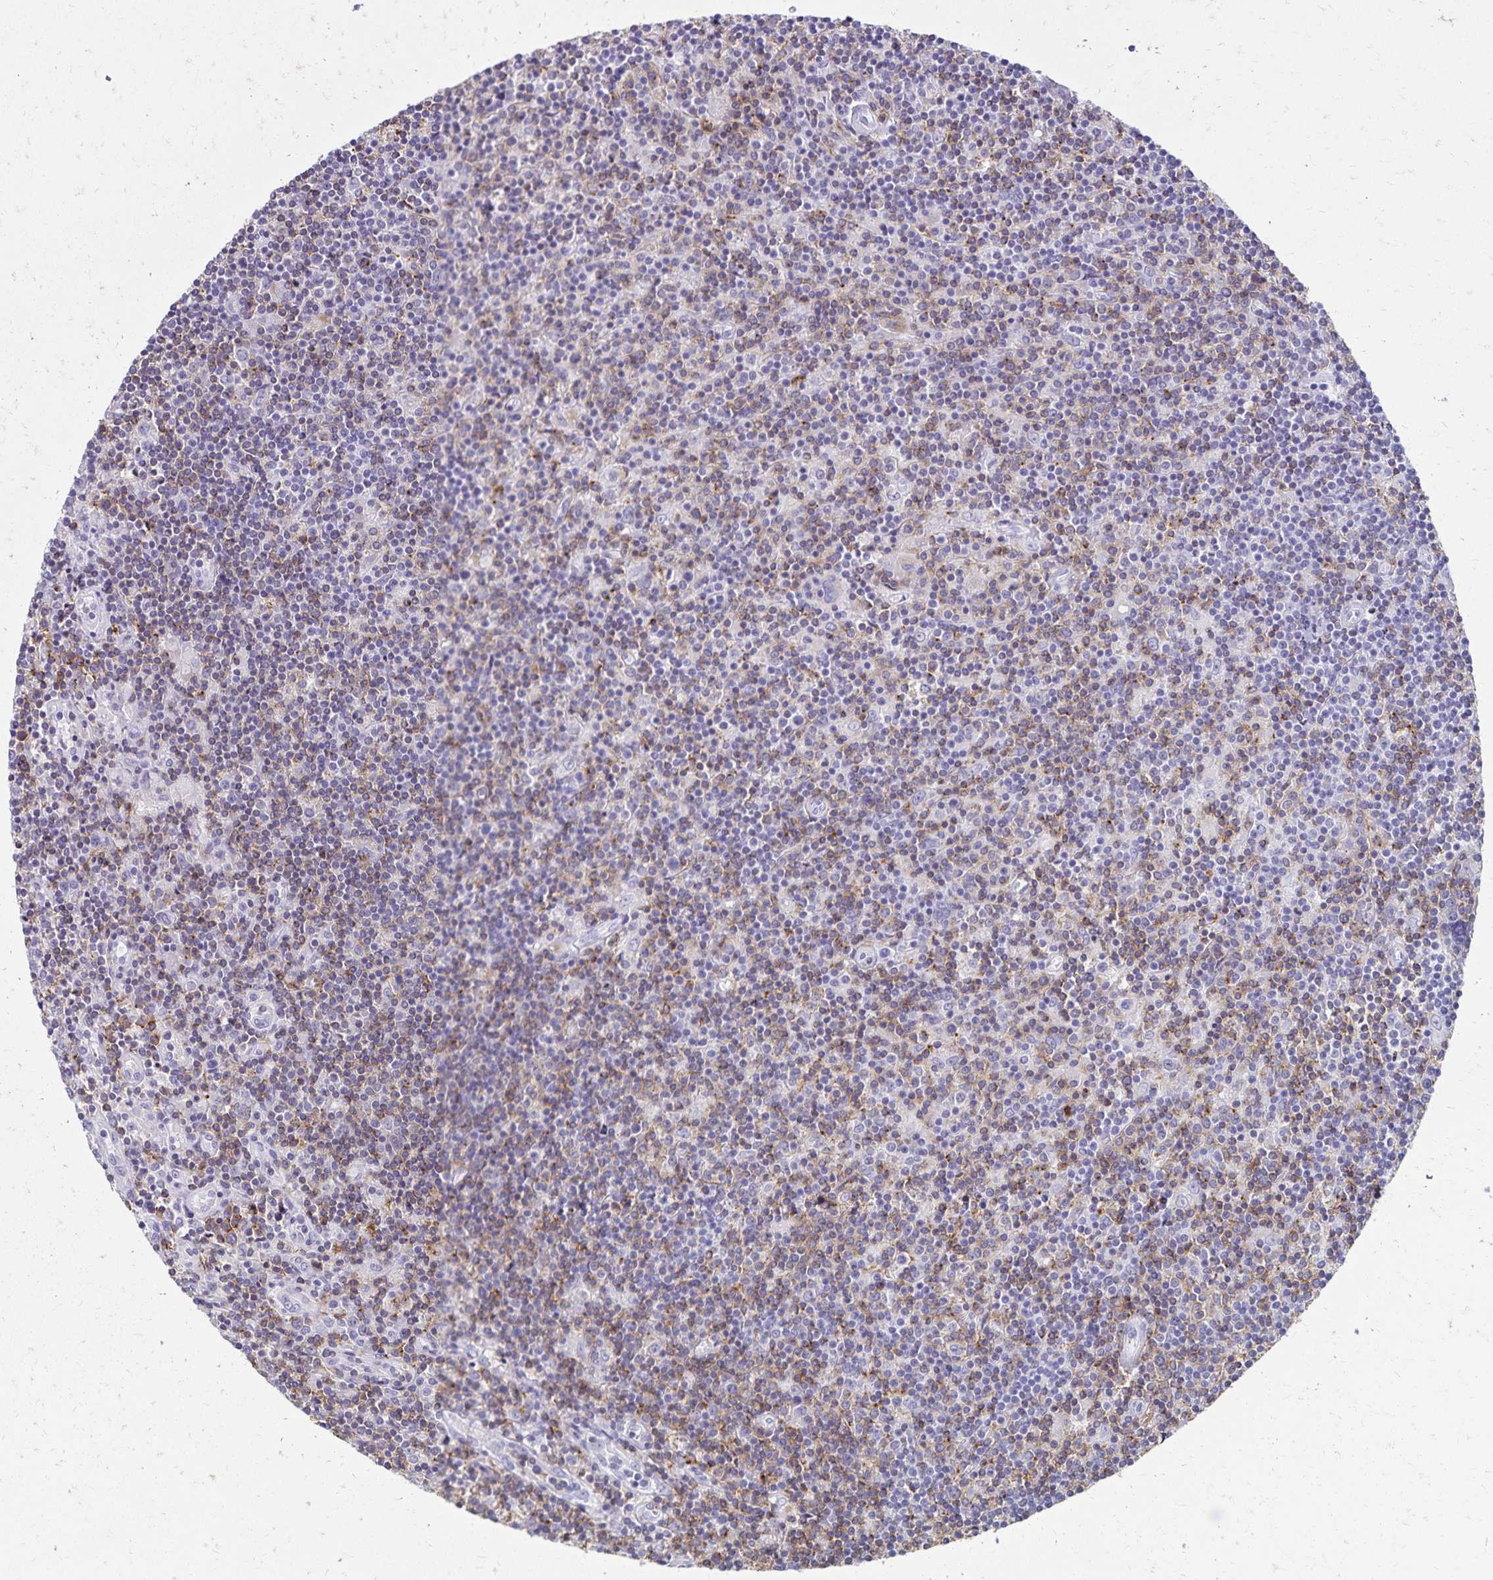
{"staining": {"intensity": "negative", "quantity": "none", "location": "none"}, "tissue": "lymphoma", "cell_type": "Tumor cells", "image_type": "cancer", "snomed": [{"axis": "morphology", "description": "Hodgkin's disease, NOS"}, {"axis": "topography", "description": "Lymph node"}], "caption": "A photomicrograph of human lymphoma is negative for staining in tumor cells.", "gene": "CD27", "patient": {"sex": "male", "age": 40}}